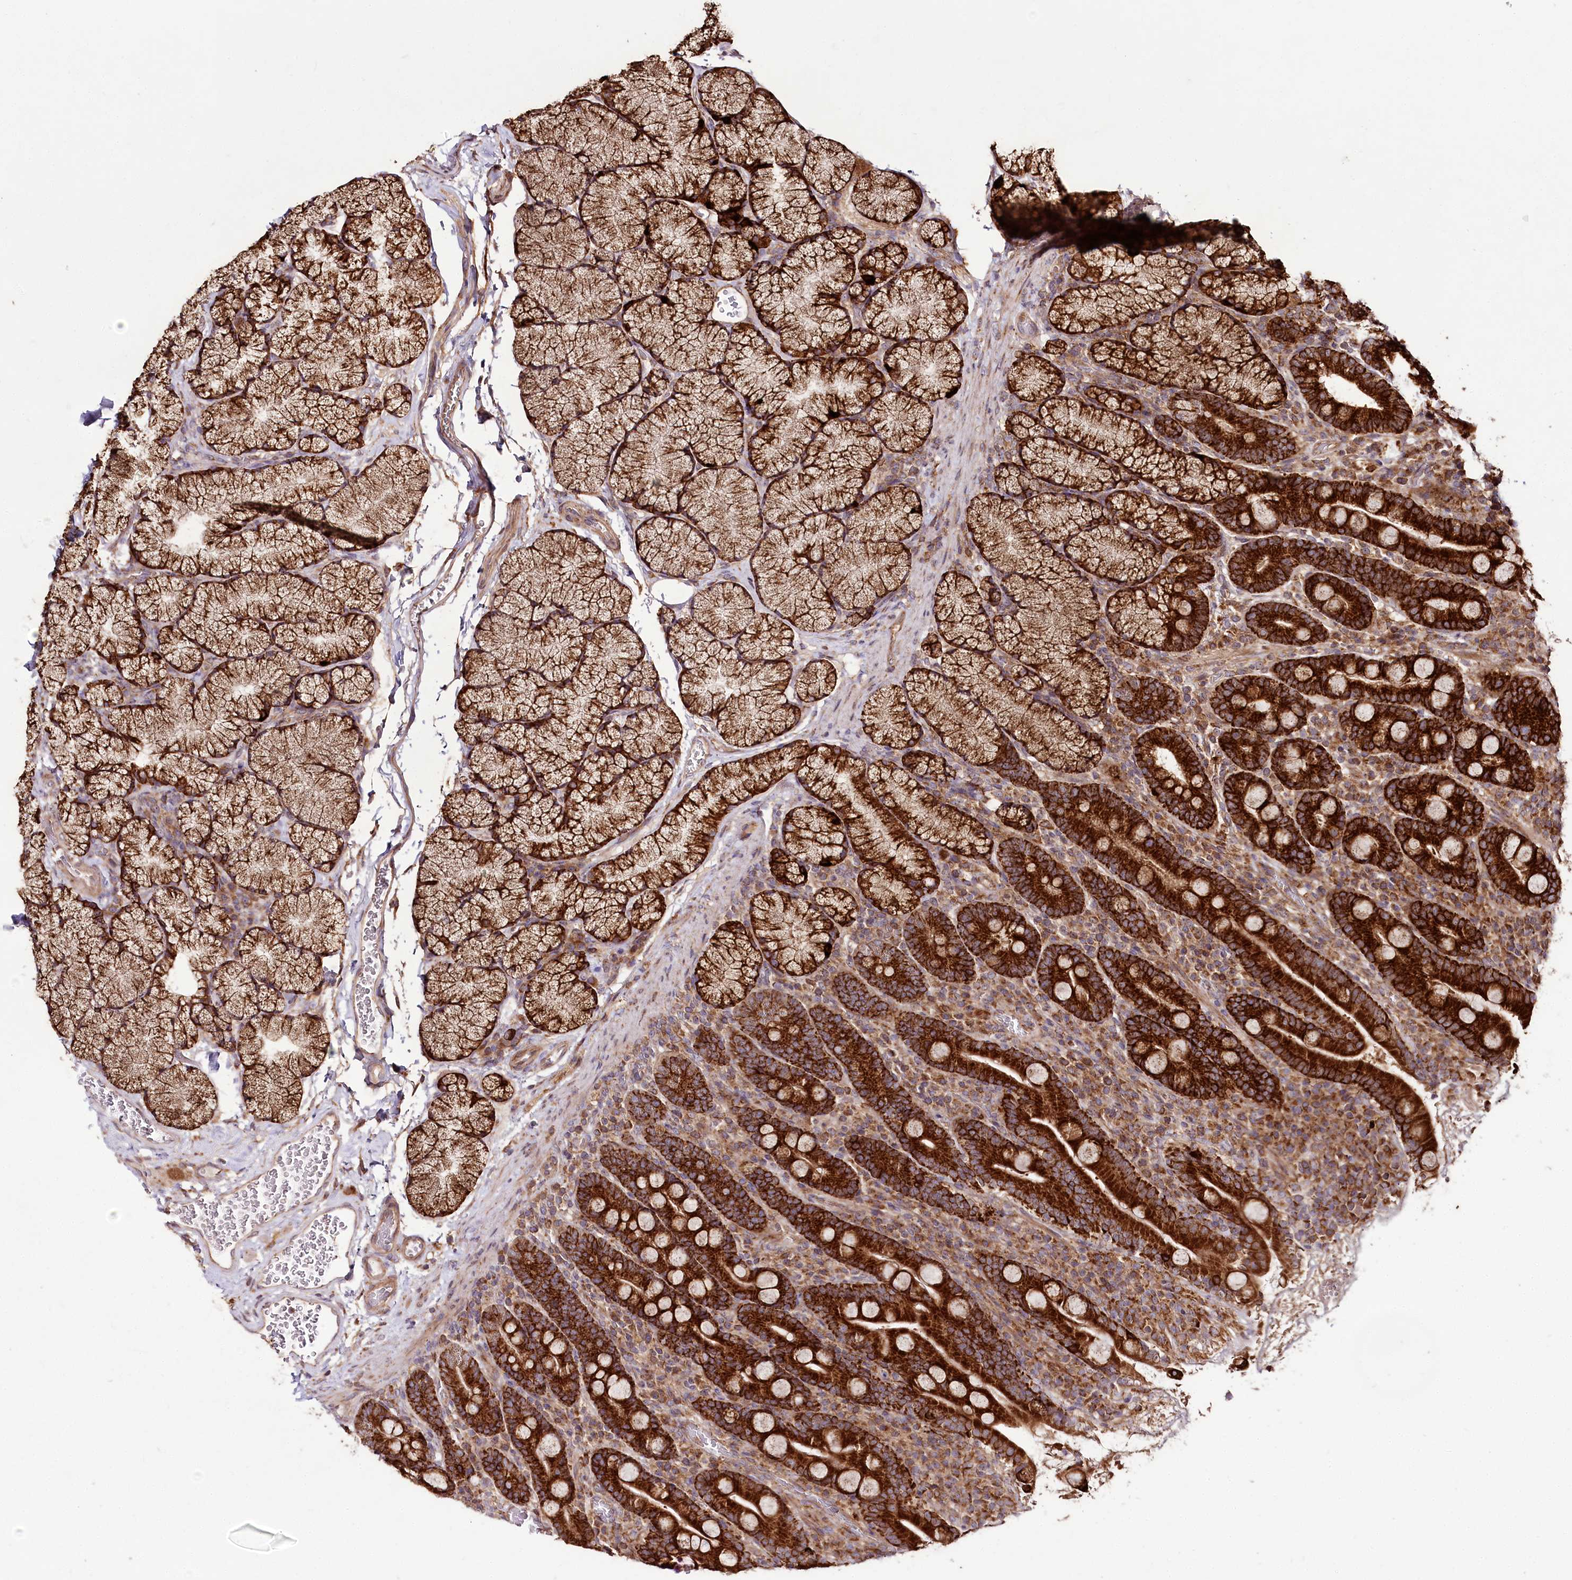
{"staining": {"intensity": "strong", "quantity": ">75%", "location": "cytoplasmic/membranous"}, "tissue": "duodenum", "cell_type": "Glandular cells", "image_type": "normal", "snomed": [{"axis": "morphology", "description": "Normal tissue, NOS"}, {"axis": "topography", "description": "Duodenum"}], "caption": "Glandular cells show strong cytoplasmic/membranous positivity in about >75% of cells in normal duodenum.", "gene": "RAB7A", "patient": {"sex": "male", "age": 35}}